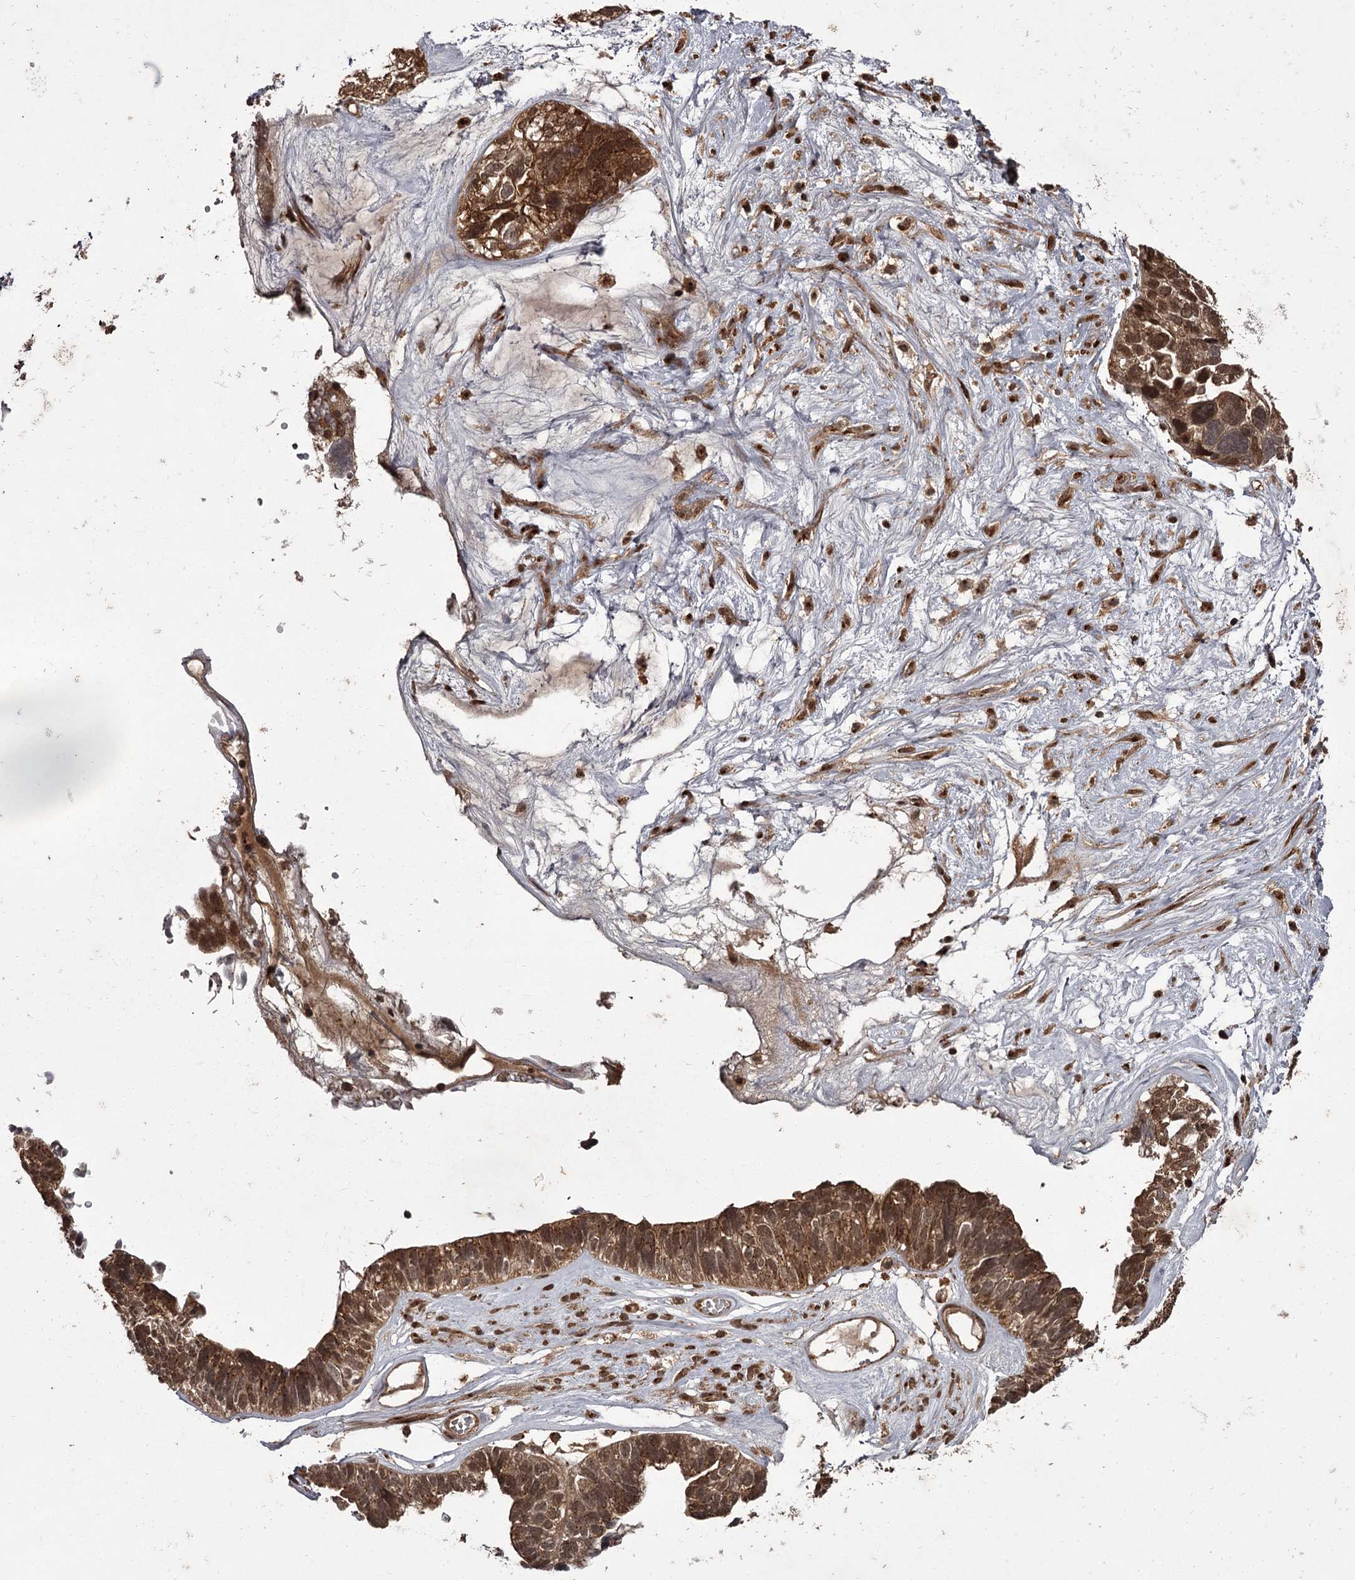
{"staining": {"intensity": "moderate", "quantity": ">75%", "location": "cytoplasmic/membranous,nuclear"}, "tissue": "ovarian cancer", "cell_type": "Tumor cells", "image_type": "cancer", "snomed": [{"axis": "morphology", "description": "Cystadenocarcinoma, serous, NOS"}, {"axis": "topography", "description": "Ovary"}], "caption": "Immunohistochemistry of ovarian cancer (serous cystadenocarcinoma) exhibits medium levels of moderate cytoplasmic/membranous and nuclear staining in about >75% of tumor cells. (IHC, brightfield microscopy, high magnification).", "gene": "TBC1D23", "patient": {"sex": "female", "age": 79}}